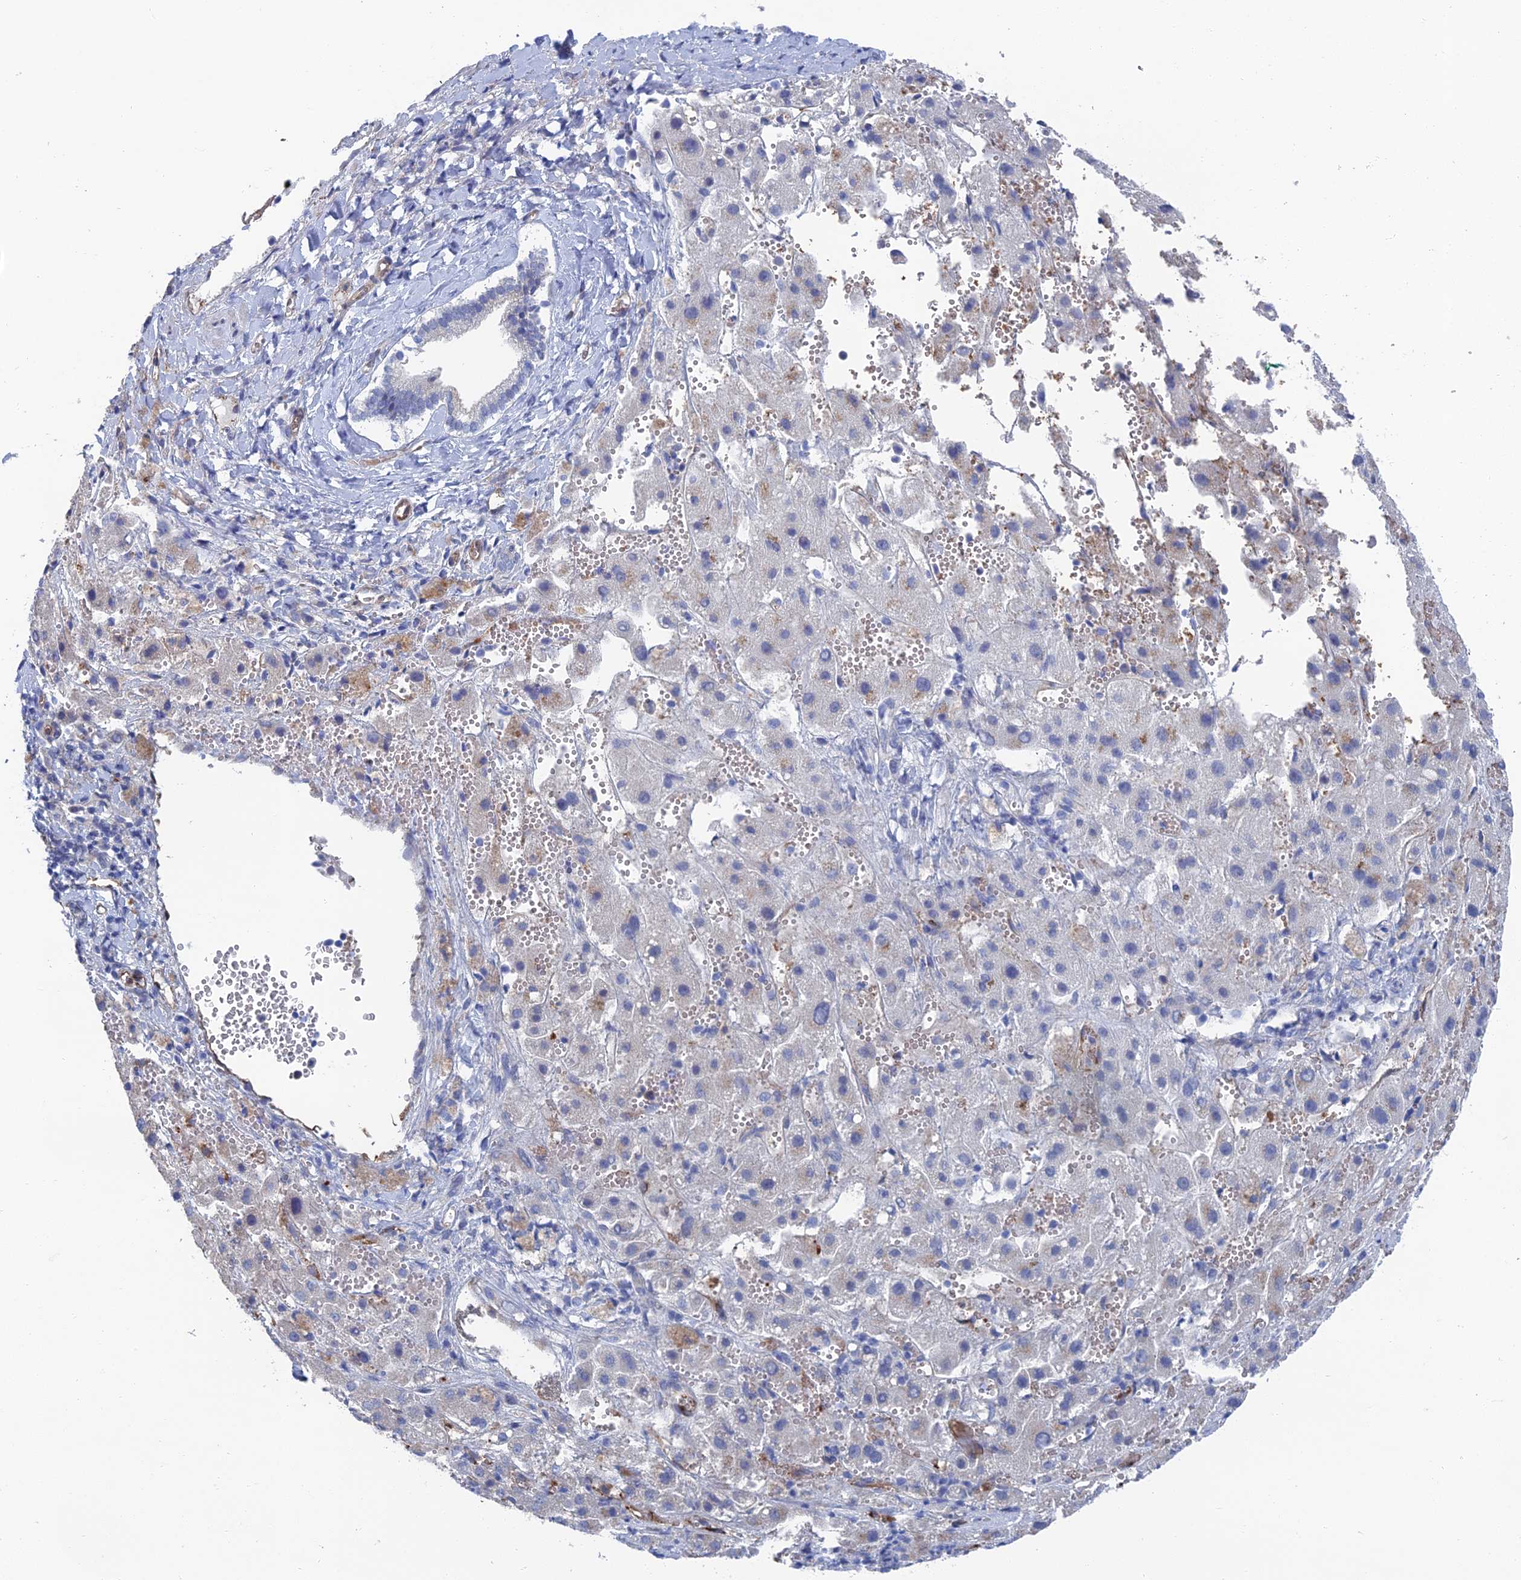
{"staining": {"intensity": "negative", "quantity": "none", "location": "none"}, "tissue": "liver cancer", "cell_type": "Tumor cells", "image_type": "cancer", "snomed": [{"axis": "morphology", "description": "Carcinoma, Hepatocellular, NOS"}, {"axis": "topography", "description": "Liver"}], "caption": "Human liver cancer (hepatocellular carcinoma) stained for a protein using immunohistochemistry shows no staining in tumor cells.", "gene": "ARAP3", "patient": {"sex": "female", "age": 58}}